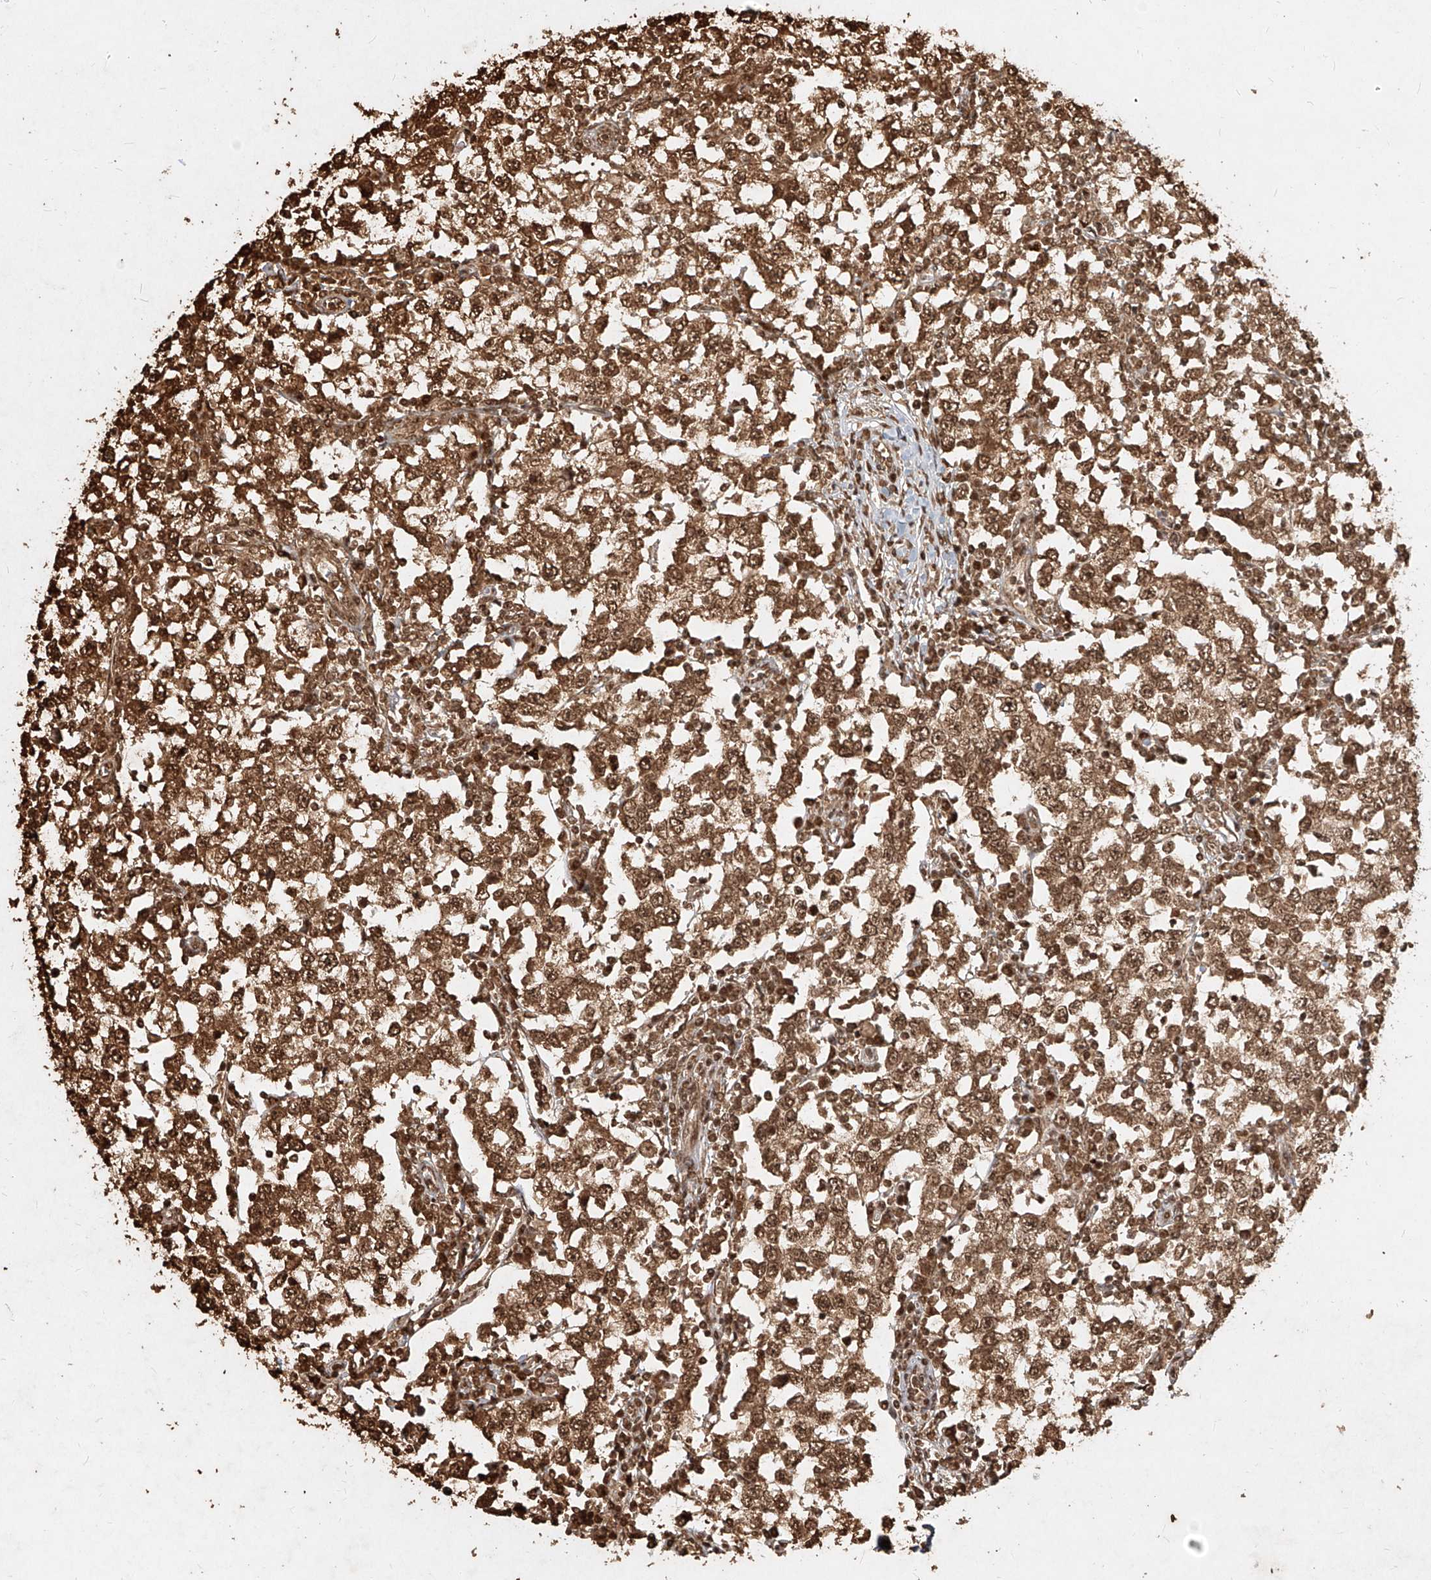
{"staining": {"intensity": "strong", "quantity": ">75%", "location": "cytoplasmic/membranous,nuclear"}, "tissue": "testis cancer", "cell_type": "Tumor cells", "image_type": "cancer", "snomed": [{"axis": "morphology", "description": "Seminoma, NOS"}, {"axis": "topography", "description": "Testis"}], "caption": "Immunohistochemical staining of testis cancer (seminoma) exhibits high levels of strong cytoplasmic/membranous and nuclear protein positivity in approximately >75% of tumor cells. The staining is performed using DAB brown chromogen to label protein expression. The nuclei are counter-stained blue using hematoxylin.", "gene": "UBE2K", "patient": {"sex": "male", "age": 65}}